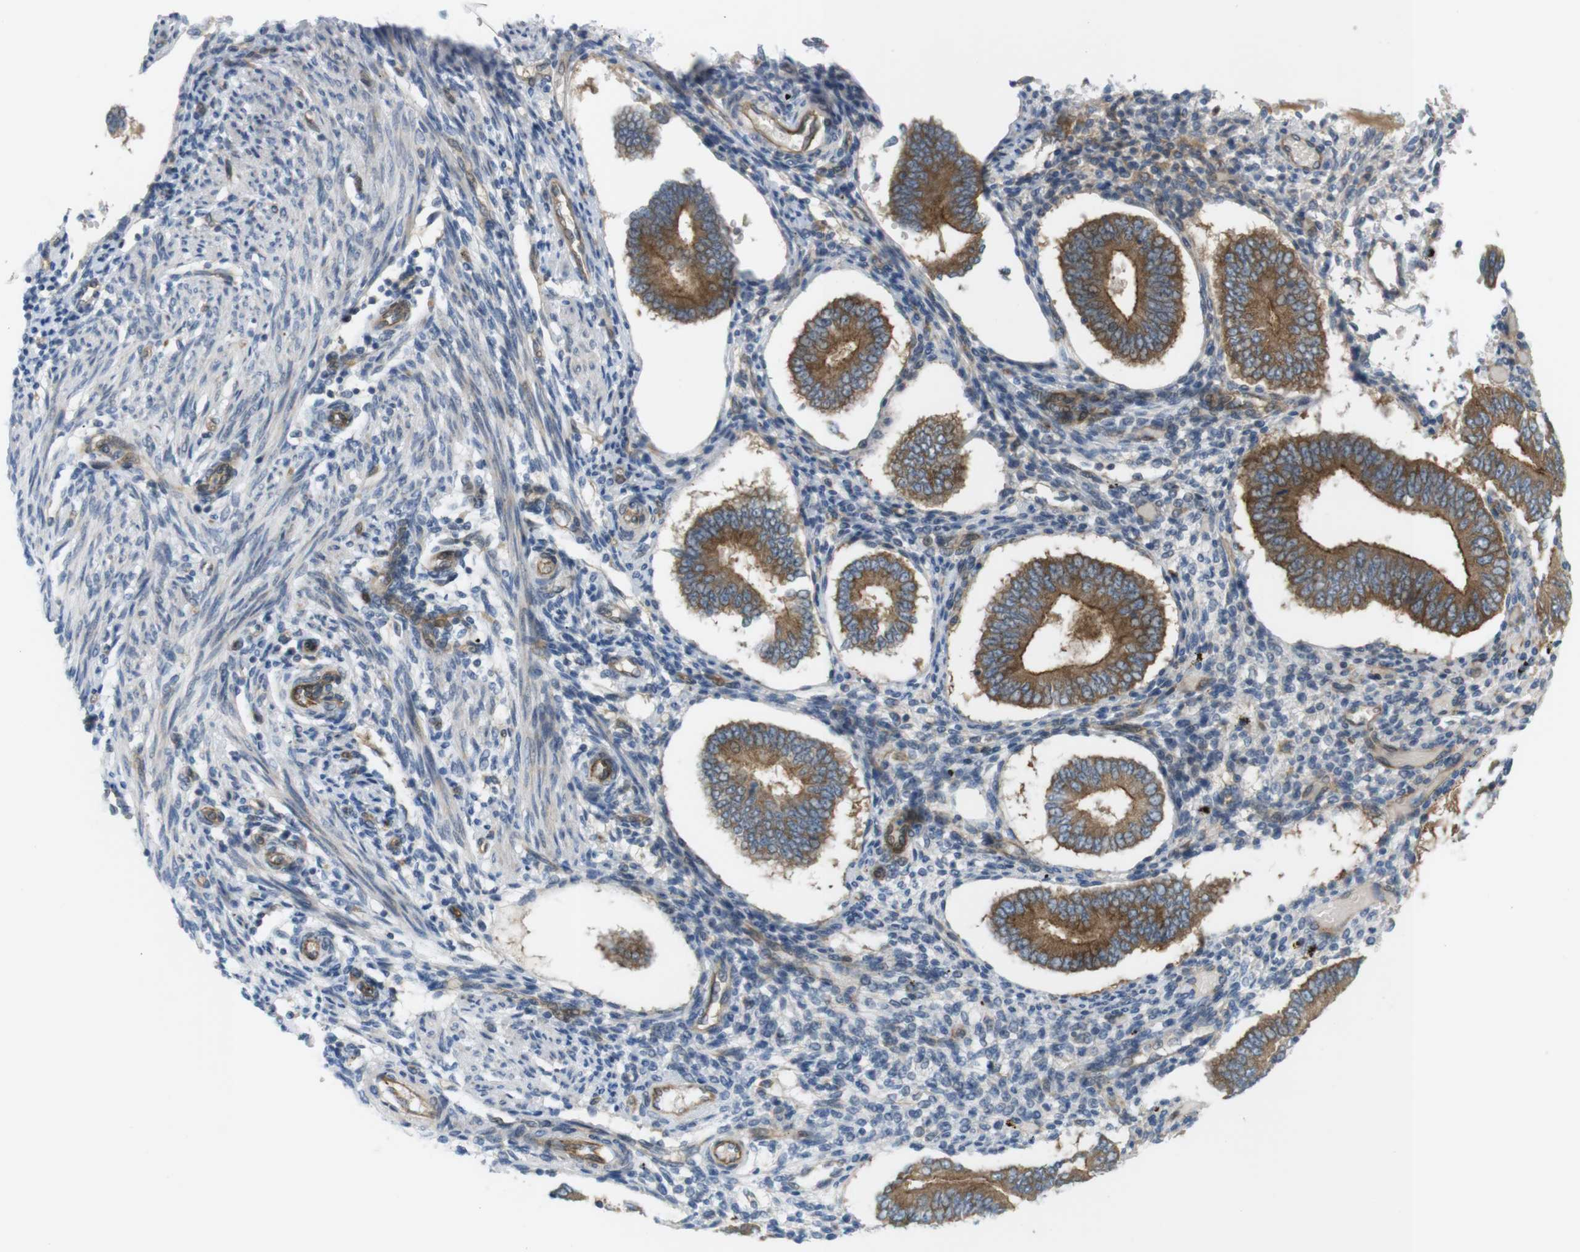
{"staining": {"intensity": "moderate", "quantity": "<25%", "location": "cytoplasmic/membranous"}, "tissue": "endometrium", "cell_type": "Cells in endometrial stroma", "image_type": "normal", "snomed": [{"axis": "morphology", "description": "Normal tissue, NOS"}, {"axis": "topography", "description": "Endometrium"}], "caption": "A micrograph showing moderate cytoplasmic/membranous staining in about <25% of cells in endometrial stroma in normal endometrium, as visualized by brown immunohistochemical staining.", "gene": "GJC3", "patient": {"sex": "female", "age": 42}}